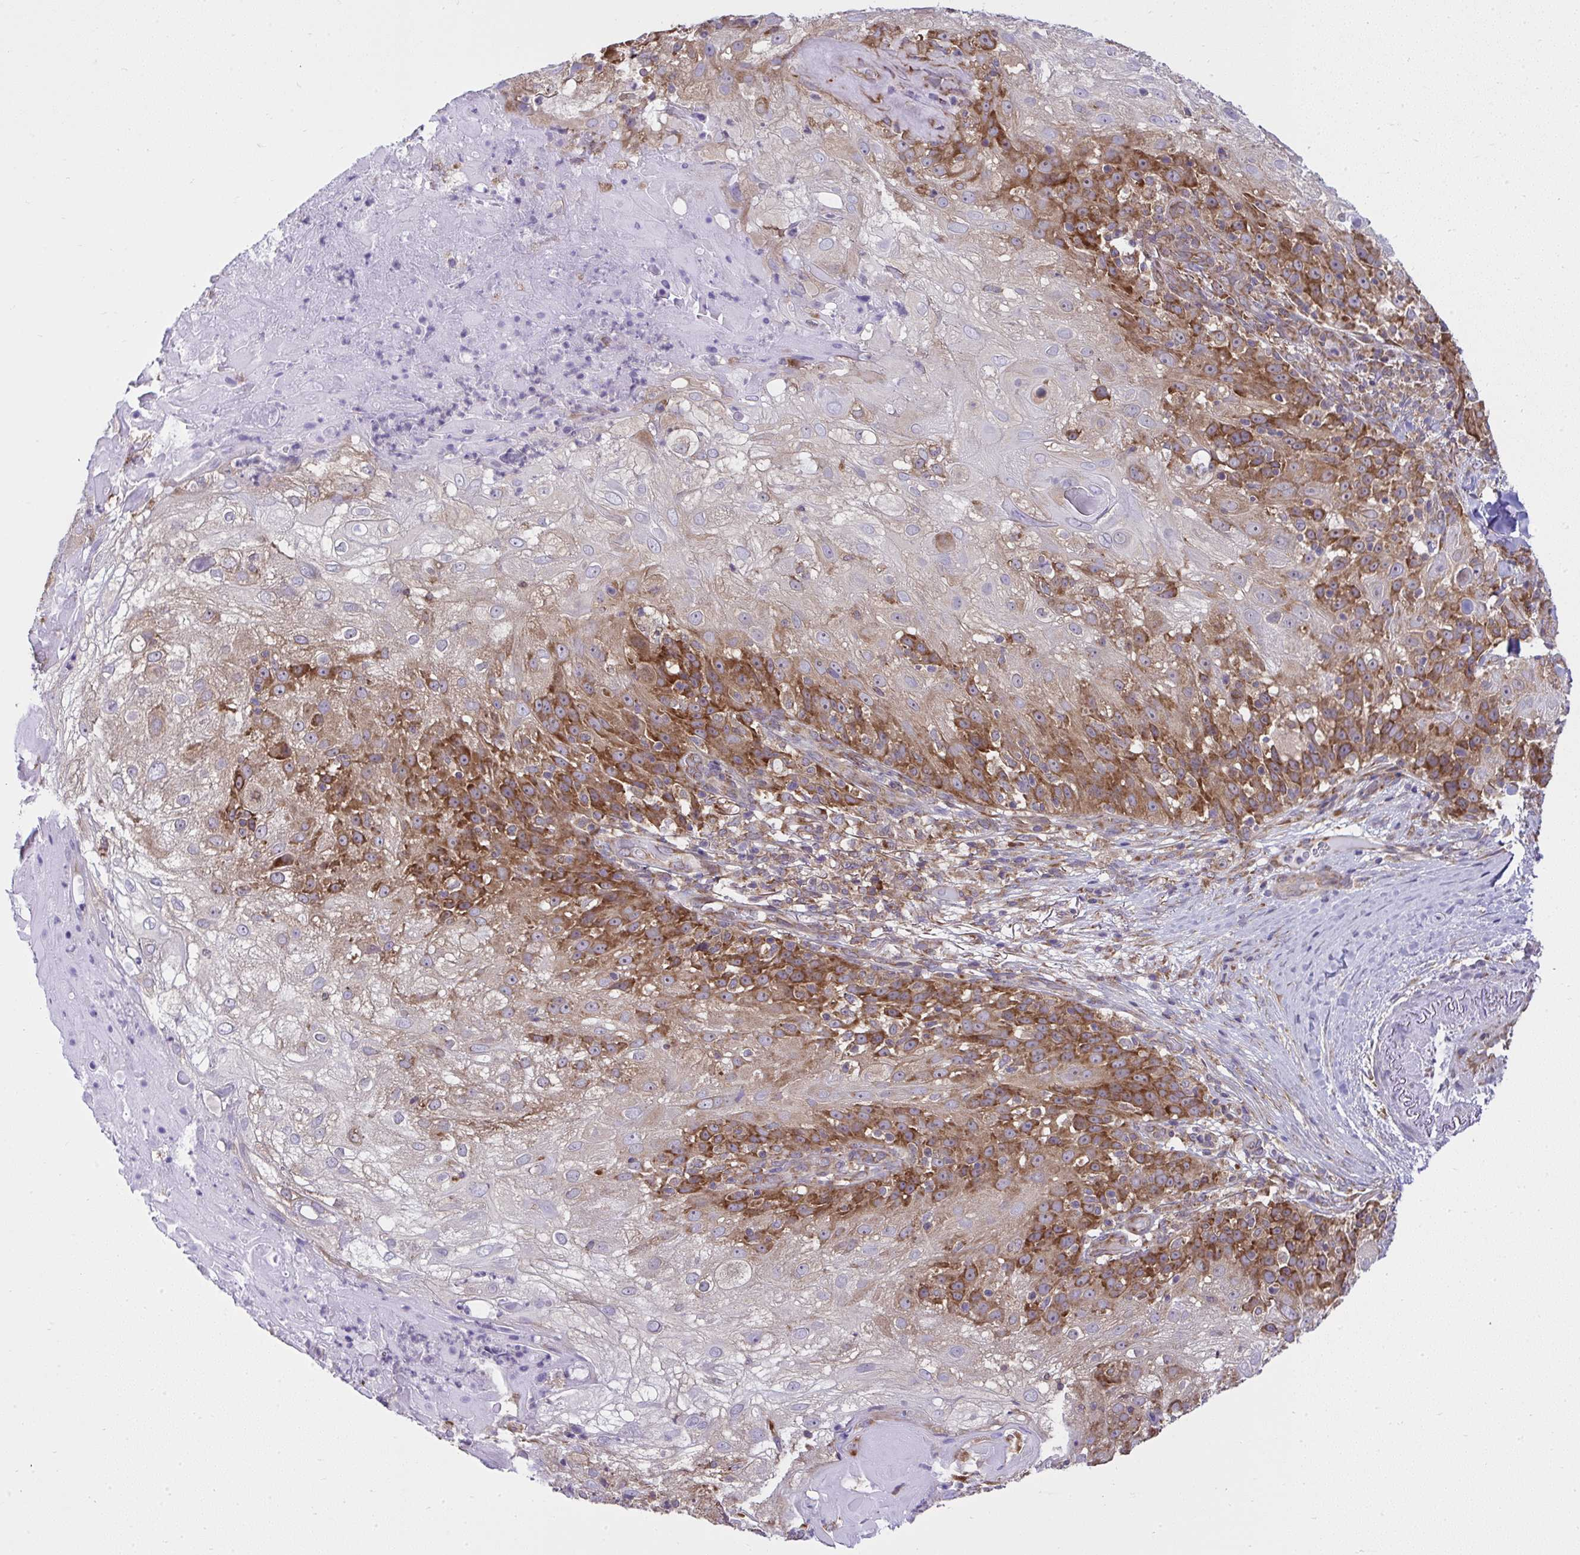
{"staining": {"intensity": "strong", "quantity": "25%-75%", "location": "cytoplasmic/membranous"}, "tissue": "skin cancer", "cell_type": "Tumor cells", "image_type": "cancer", "snomed": [{"axis": "morphology", "description": "Normal tissue, NOS"}, {"axis": "morphology", "description": "Squamous cell carcinoma, NOS"}, {"axis": "topography", "description": "Skin"}], "caption": "IHC image of neoplastic tissue: human skin cancer stained using immunohistochemistry shows high levels of strong protein expression localized specifically in the cytoplasmic/membranous of tumor cells, appearing as a cytoplasmic/membranous brown color.", "gene": "RPS7", "patient": {"sex": "female", "age": 83}}